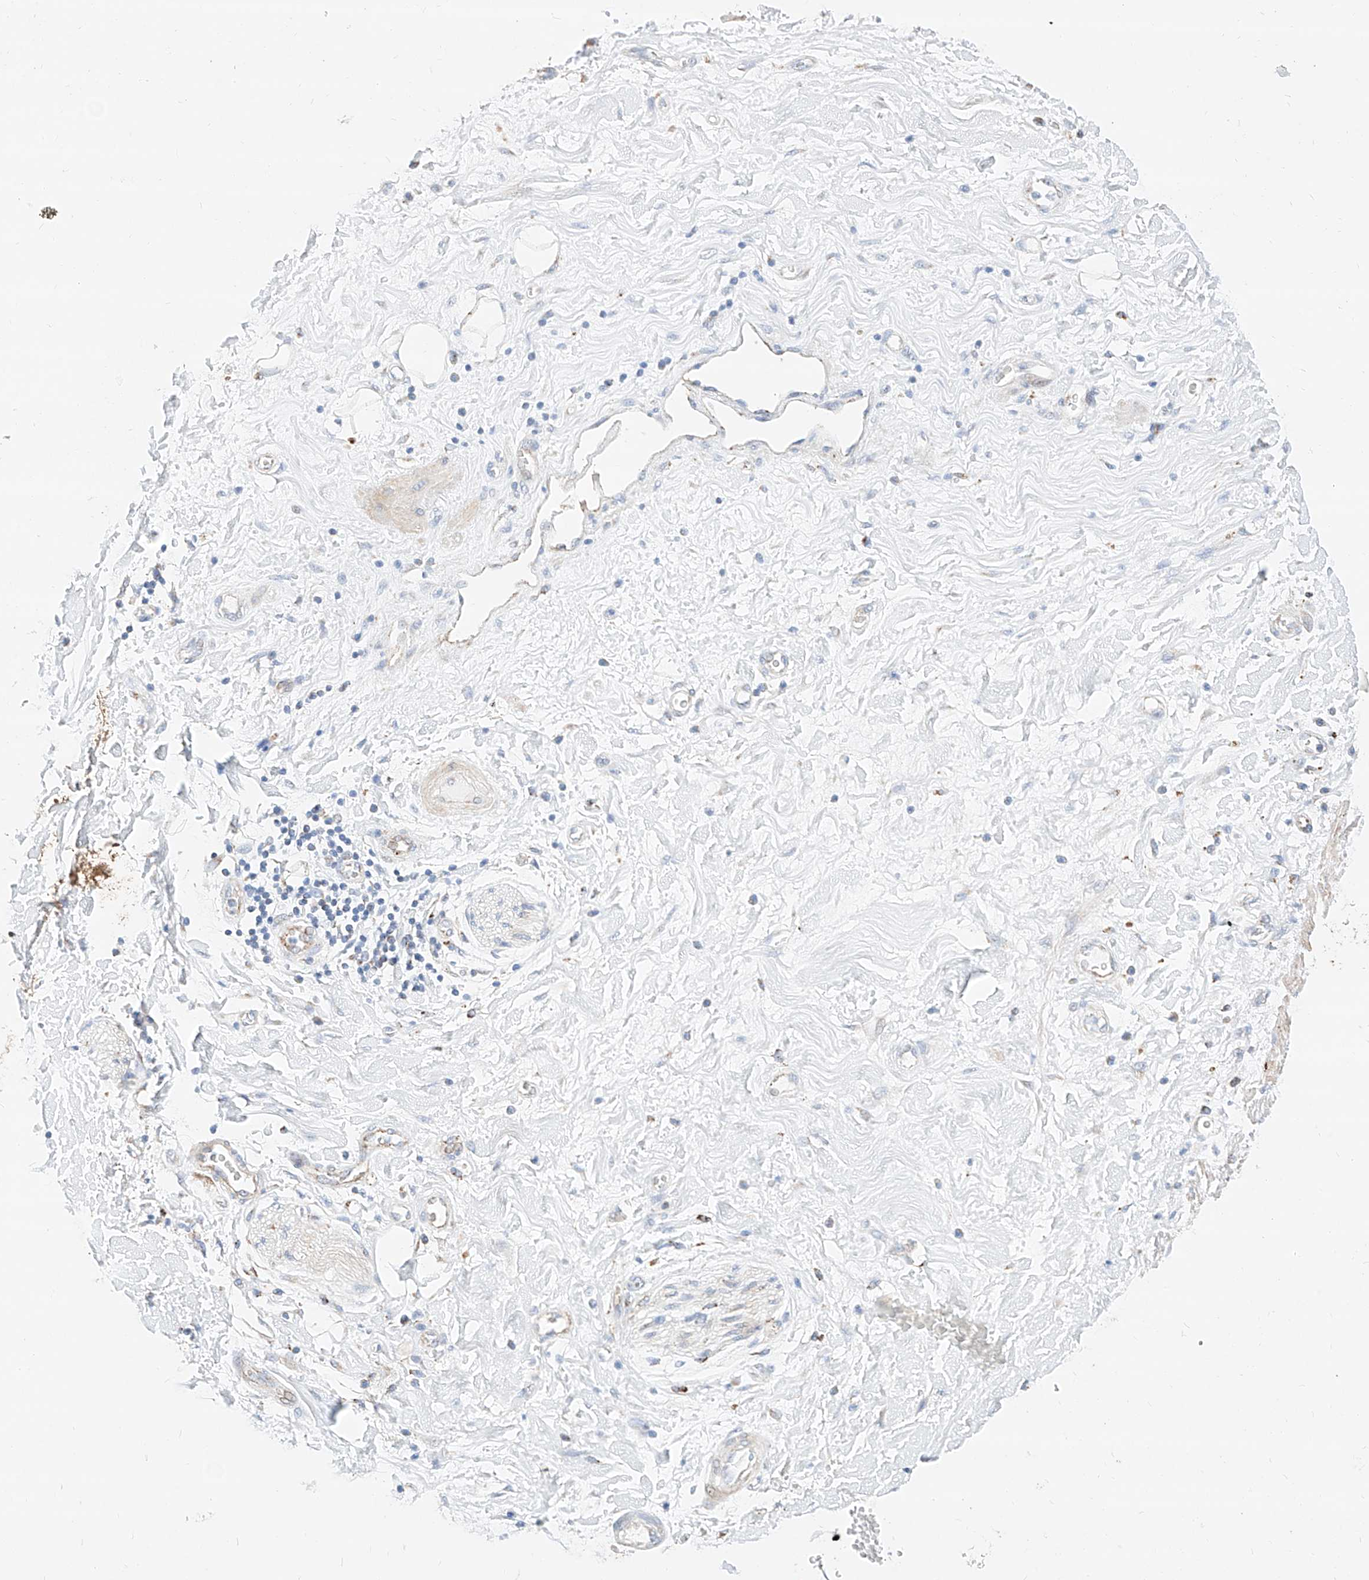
{"staining": {"intensity": "negative", "quantity": "none", "location": "none"}, "tissue": "adipose tissue", "cell_type": "Adipocytes", "image_type": "normal", "snomed": [{"axis": "morphology", "description": "Normal tissue, NOS"}, {"axis": "morphology", "description": "Adenocarcinoma, NOS"}, {"axis": "topography", "description": "Pancreas"}, {"axis": "topography", "description": "Peripheral nerve tissue"}], "caption": "Immunohistochemistry of benign adipose tissue shows no staining in adipocytes.", "gene": "C6orf62", "patient": {"sex": "male", "age": 59}}